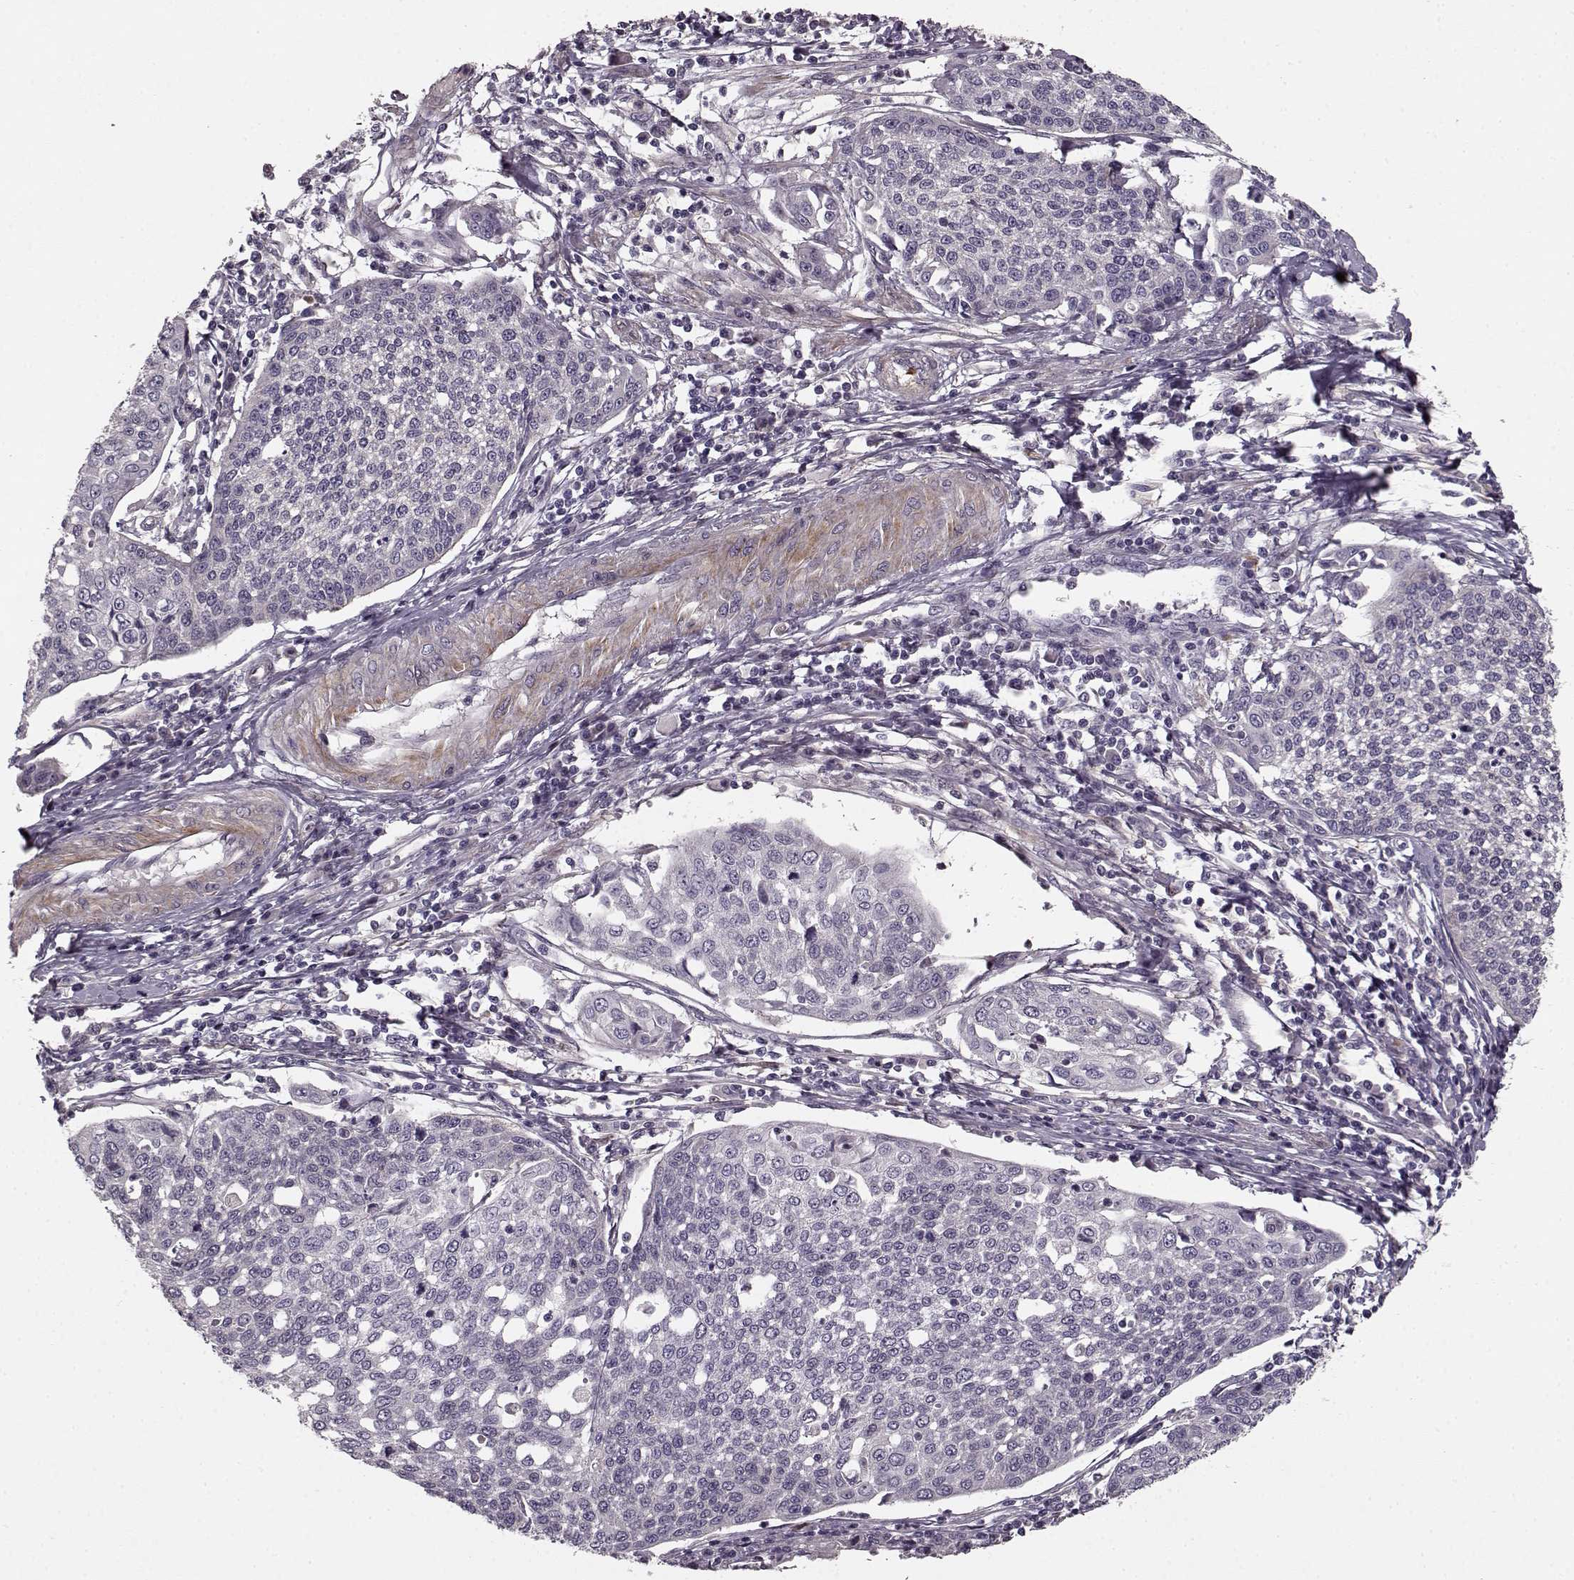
{"staining": {"intensity": "negative", "quantity": "none", "location": "none"}, "tissue": "cervical cancer", "cell_type": "Tumor cells", "image_type": "cancer", "snomed": [{"axis": "morphology", "description": "Squamous cell carcinoma, NOS"}, {"axis": "topography", "description": "Cervix"}], "caption": "This histopathology image is of squamous cell carcinoma (cervical) stained with IHC to label a protein in brown with the nuclei are counter-stained blue. There is no expression in tumor cells. (DAB immunohistochemistry (IHC) with hematoxylin counter stain).", "gene": "MTR", "patient": {"sex": "female", "age": 34}}